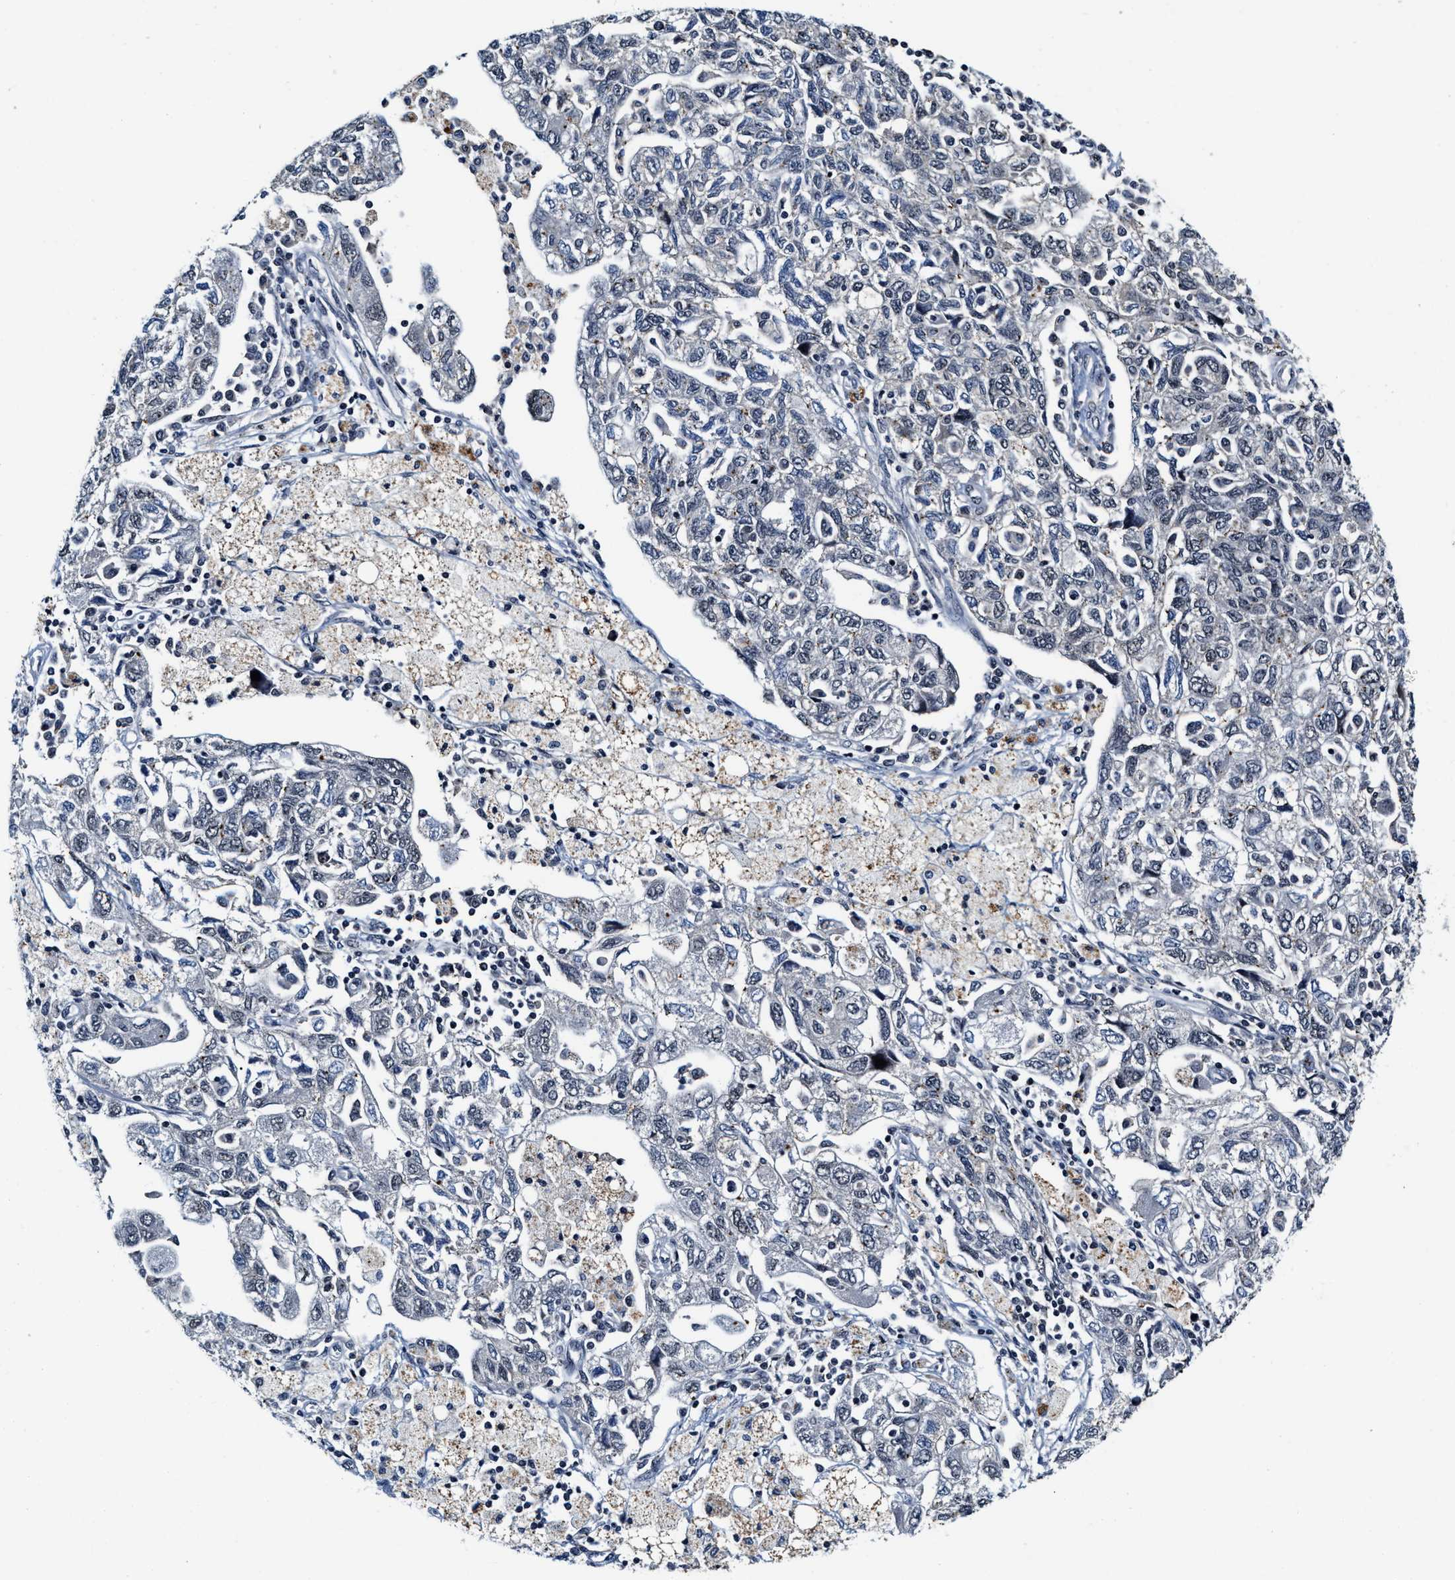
{"staining": {"intensity": "negative", "quantity": "none", "location": "none"}, "tissue": "ovarian cancer", "cell_type": "Tumor cells", "image_type": "cancer", "snomed": [{"axis": "morphology", "description": "Carcinoma, NOS"}, {"axis": "morphology", "description": "Cystadenocarcinoma, serous, NOS"}, {"axis": "topography", "description": "Ovary"}], "caption": "High power microscopy histopathology image of an immunohistochemistry (IHC) histopathology image of ovarian cancer (carcinoma), revealing no significant expression in tumor cells.", "gene": "INIP", "patient": {"sex": "female", "age": 69}}